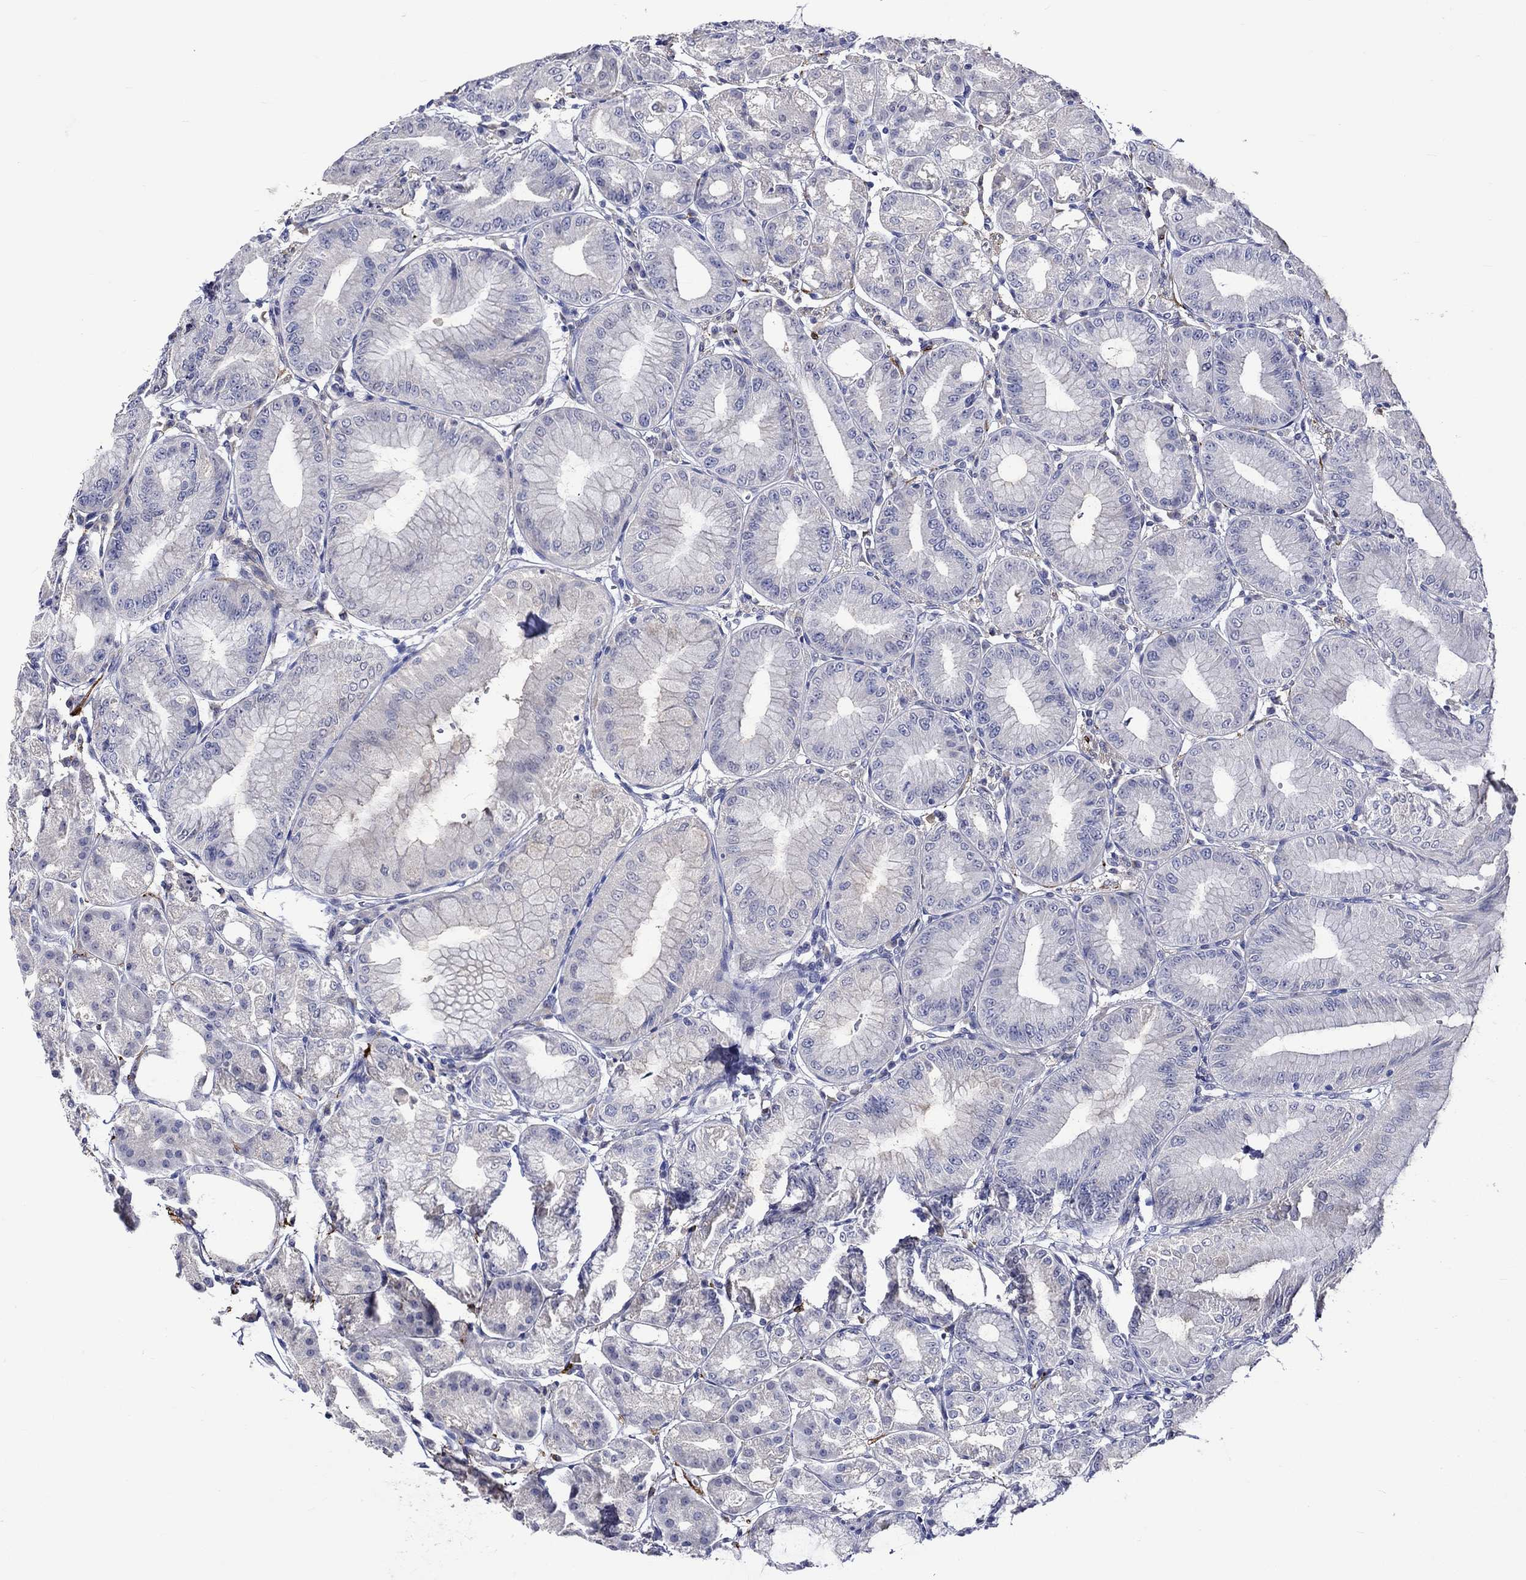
{"staining": {"intensity": "weak", "quantity": "<25%", "location": "cytoplasmic/membranous"}, "tissue": "stomach", "cell_type": "Glandular cells", "image_type": "normal", "snomed": [{"axis": "morphology", "description": "Normal tissue, NOS"}, {"axis": "topography", "description": "Stomach"}], "caption": "Immunohistochemistry (IHC) image of benign stomach: stomach stained with DAB reveals no significant protein positivity in glandular cells.", "gene": "CRYAB", "patient": {"sex": "male", "age": 71}}